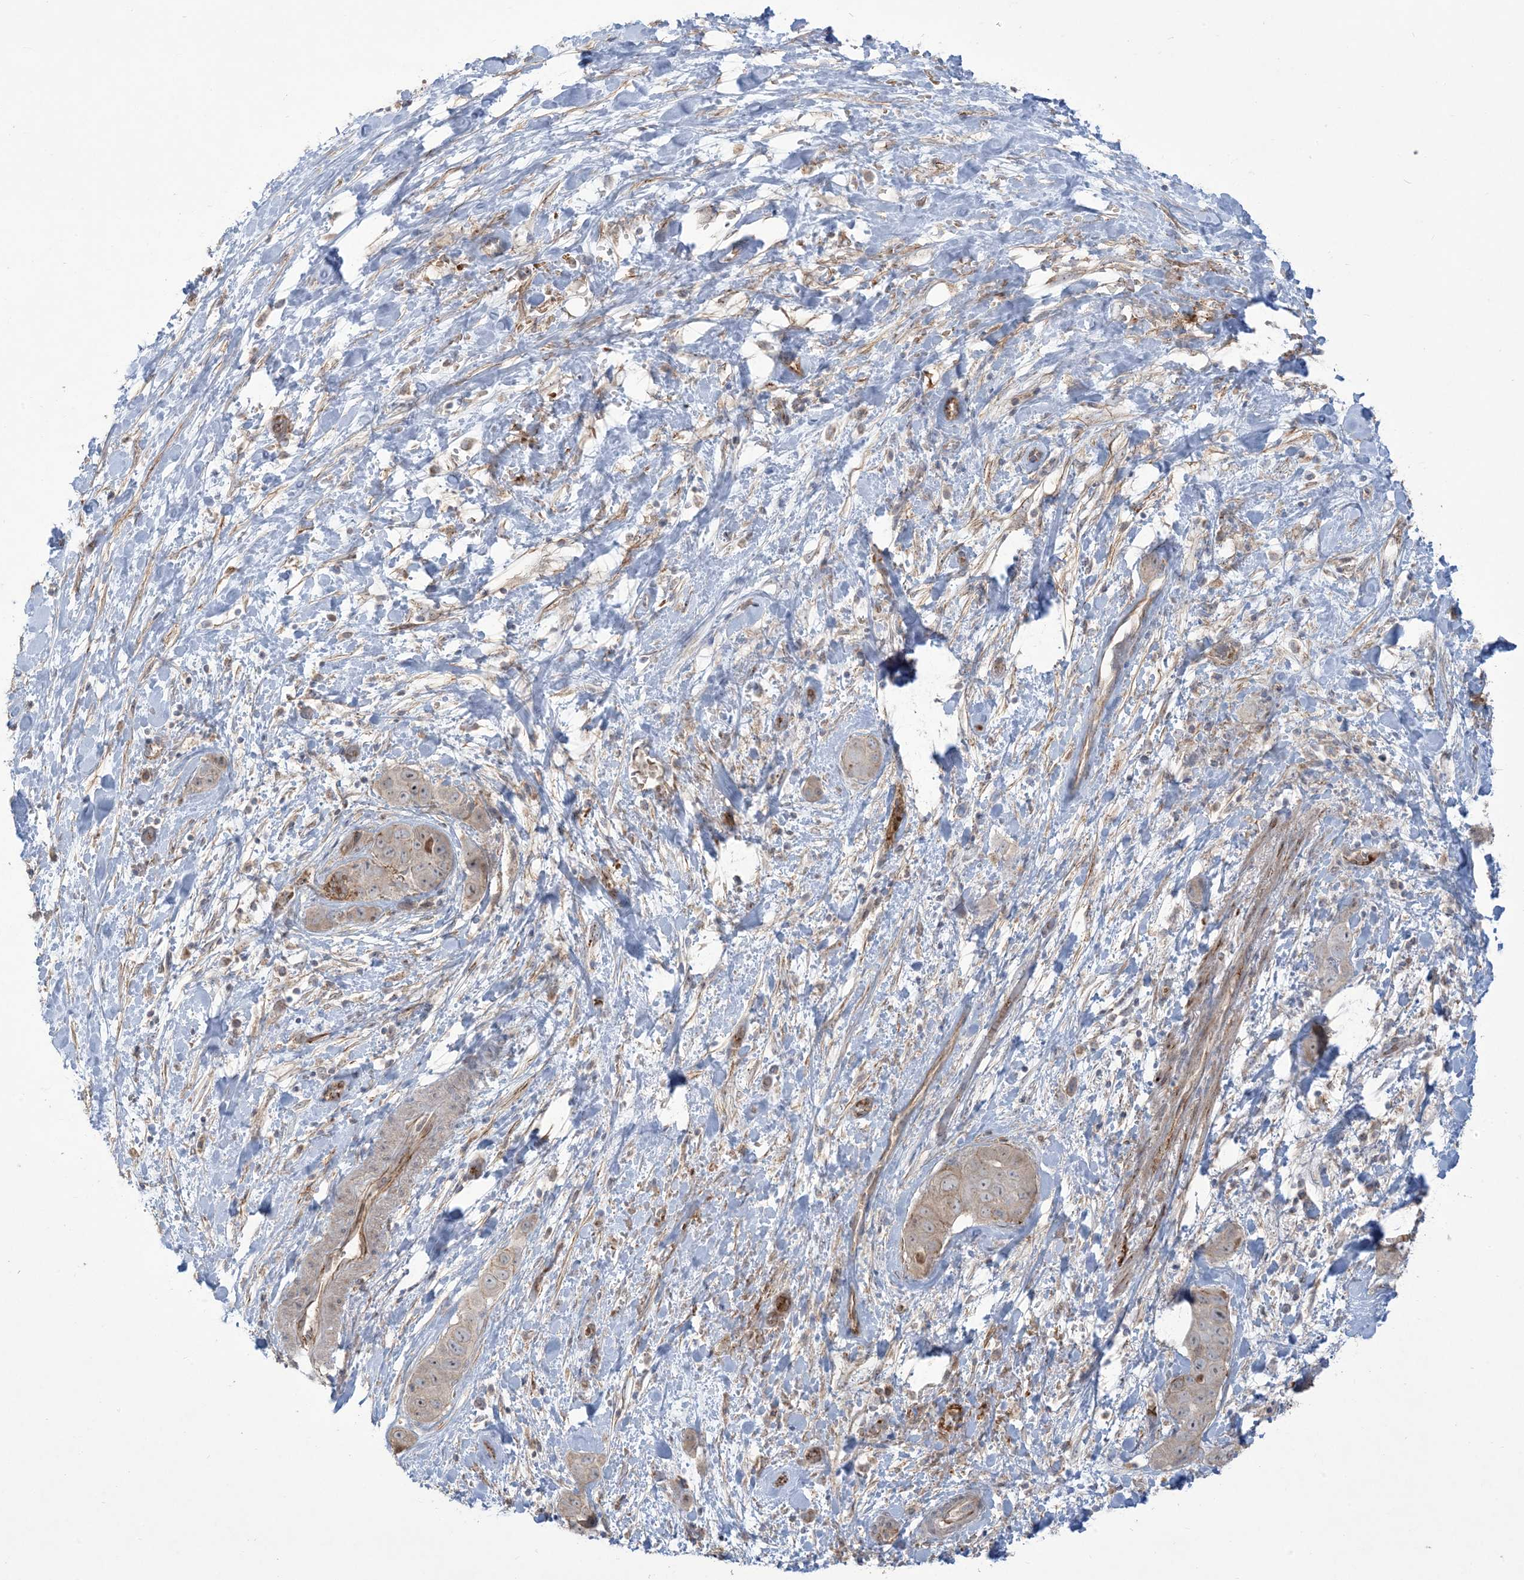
{"staining": {"intensity": "moderate", "quantity": "<25%", "location": "nuclear"}, "tissue": "liver cancer", "cell_type": "Tumor cells", "image_type": "cancer", "snomed": [{"axis": "morphology", "description": "Cholangiocarcinoma"}, {"axis": "topography", "description": "Liver"}], "caption": "An immunohistochemistry image of neoplastic tissue is shown. Protein staining in brown highlights moderate nuclear positivity in liver cholangiocarcinoma within tumor cells. The staining is performed using DAB brown chromogen to label protein expression. The nuclei are counter-stained blue using hematoxylin.", "gene": "KLHL18", "patient": {"sex": "female", "age": 52}}